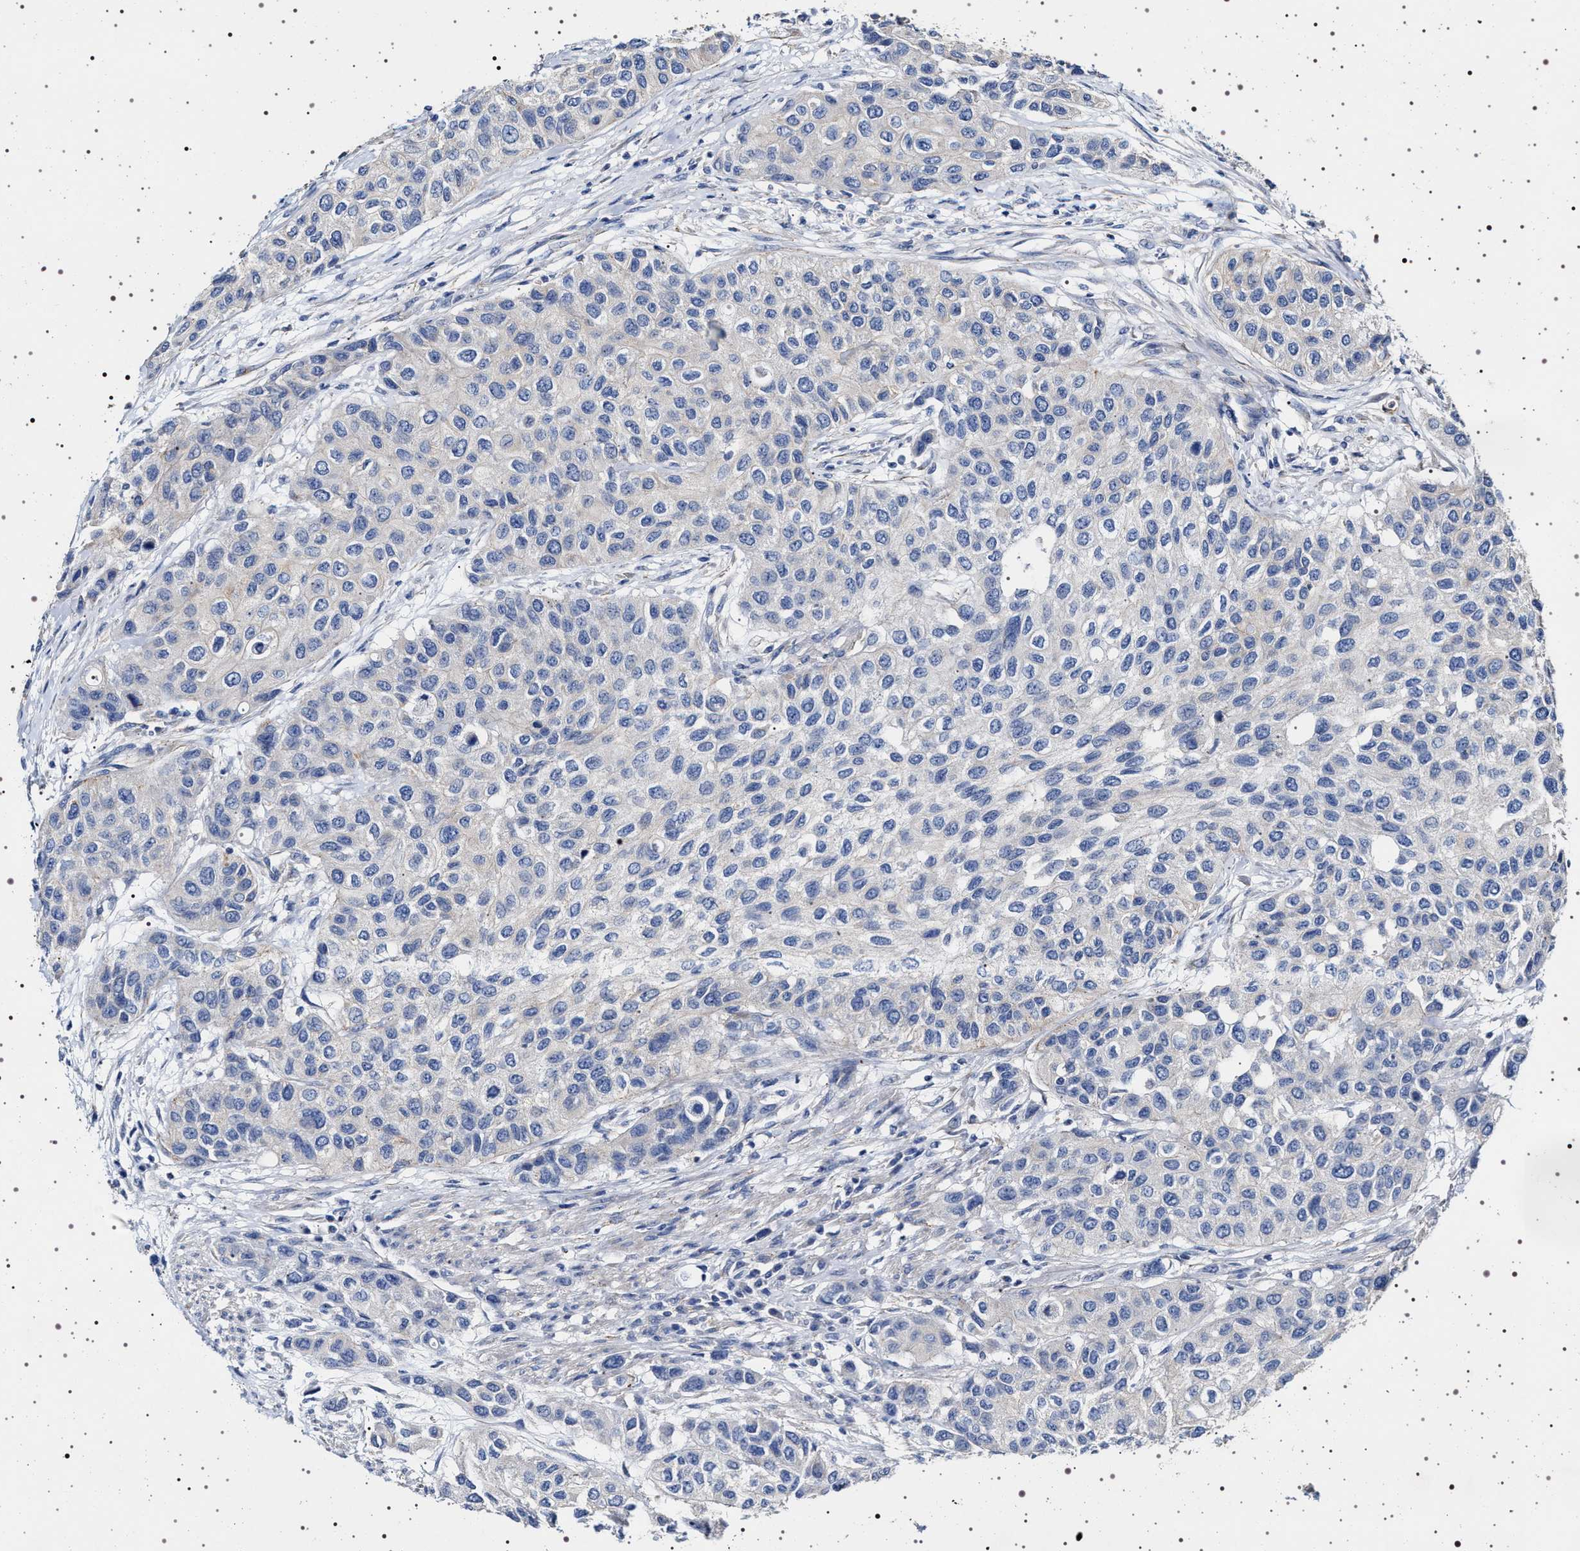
{"staining": {"intensity": "negative", "quantity": "none", "location": "none"}, "tissue": "urothelial cancer", "cell_type": "Tumor cells", "image_type": "cancer", "snomed": [{"axis": "morphology", "description": "Urothelial carcinoma, High grade"}, {"axis": "topography", "description": "Urinary bladder"}], "caption": "Urothelial cancer was stained to show a protein in brown. There is no significant expression in tumor cells. (DAB immunohistochemistry (IHC) visualized using brightfield microscopy, high magnification).", "gene": "NAALADL2", "patient": {"sex": "female", "age": 56}}